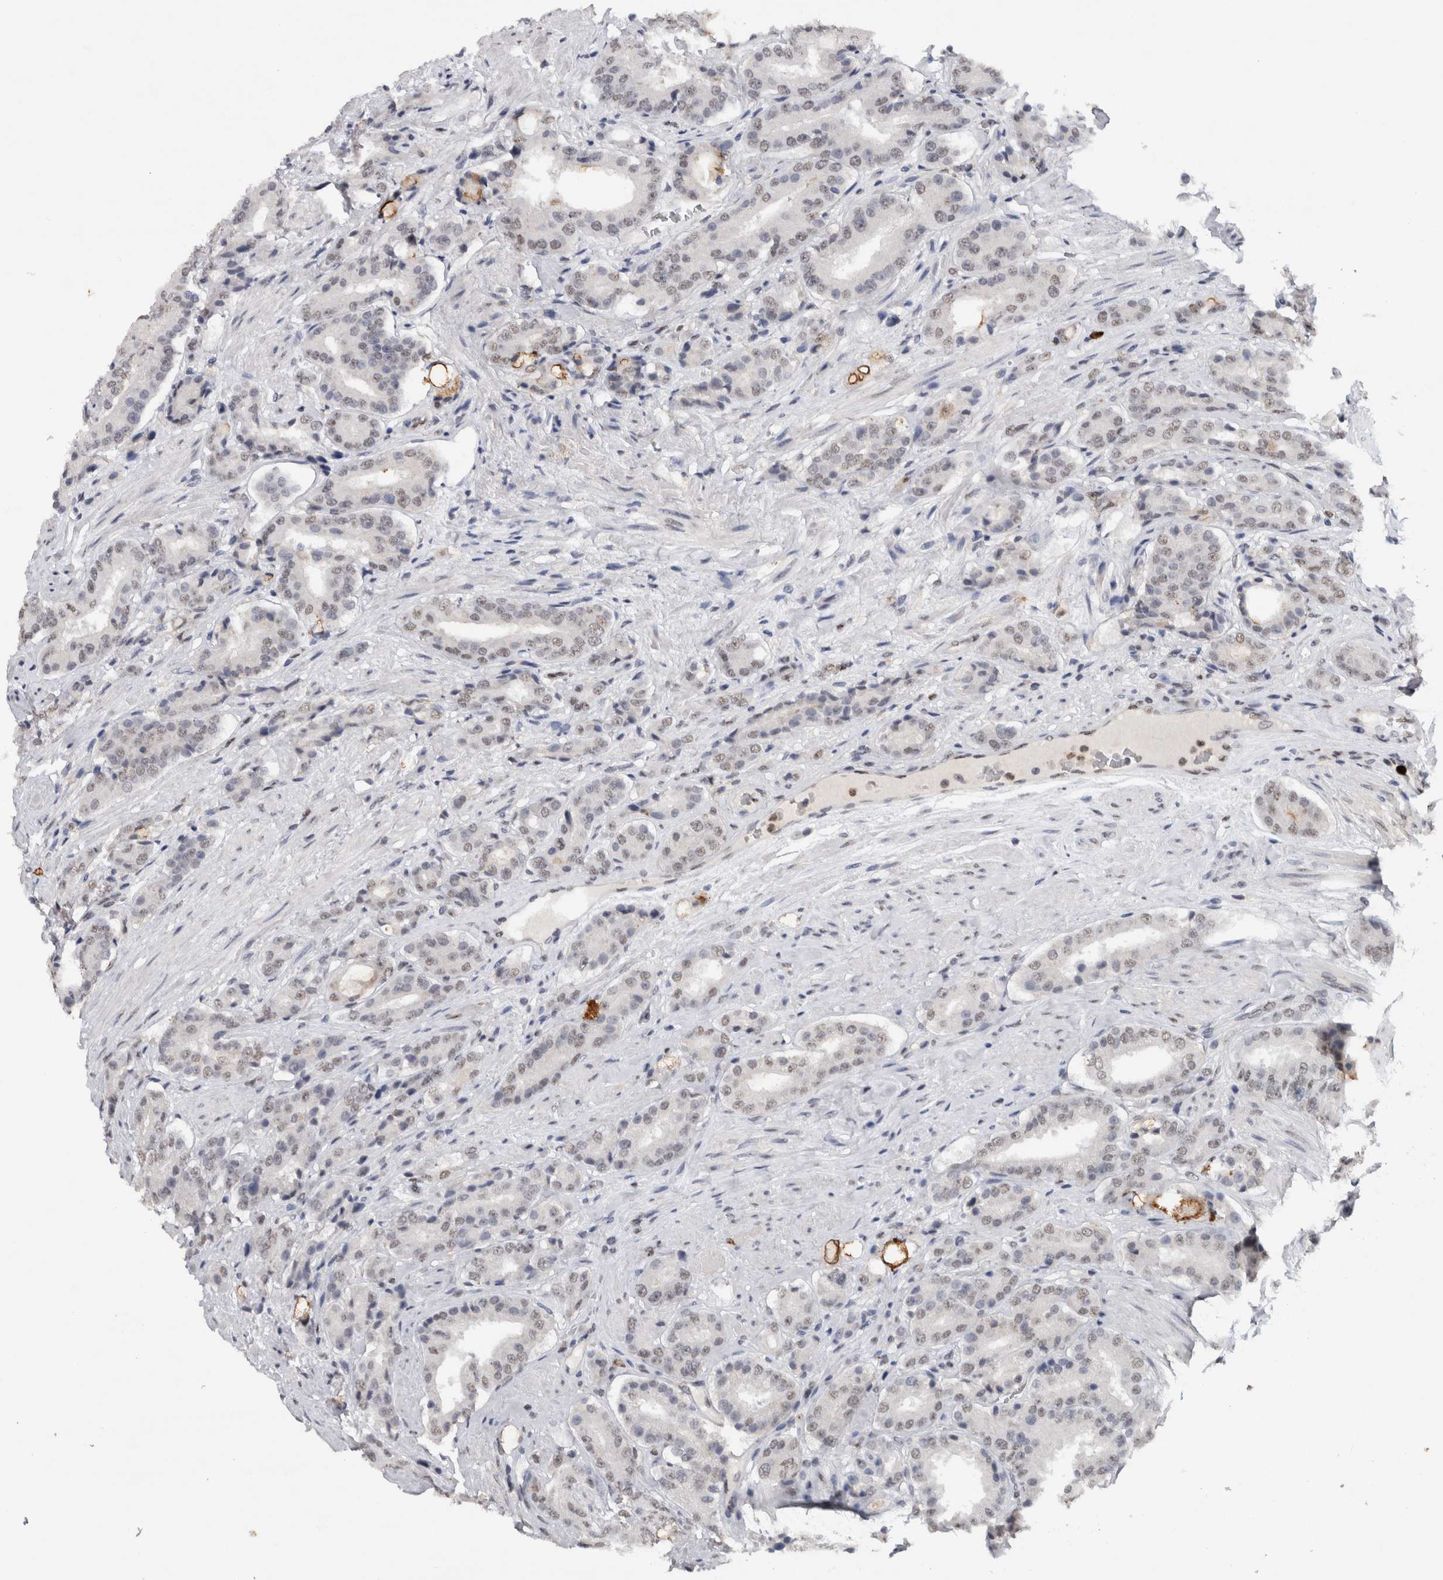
{"staining": {"intensity": "weak", "quantity": "<25%", "location": "nuclear"}, "tissue": "prostate cancer", "cell_type": "Tumor cells", "image_type": "cancer", "snomed": [{"axis": "morphology", "description": "Adenocarcinoma, High grade"}, {"axis": "topography", "description": "Prostate"}], "caption": "IHC micrograph of neoplastic tissue: human prostate cancer stained with DAB demonstrates no significant protein staining in tumor cells.", "gene": "RPS6KA2", "patient": {"sex": "male", "age": 71}}